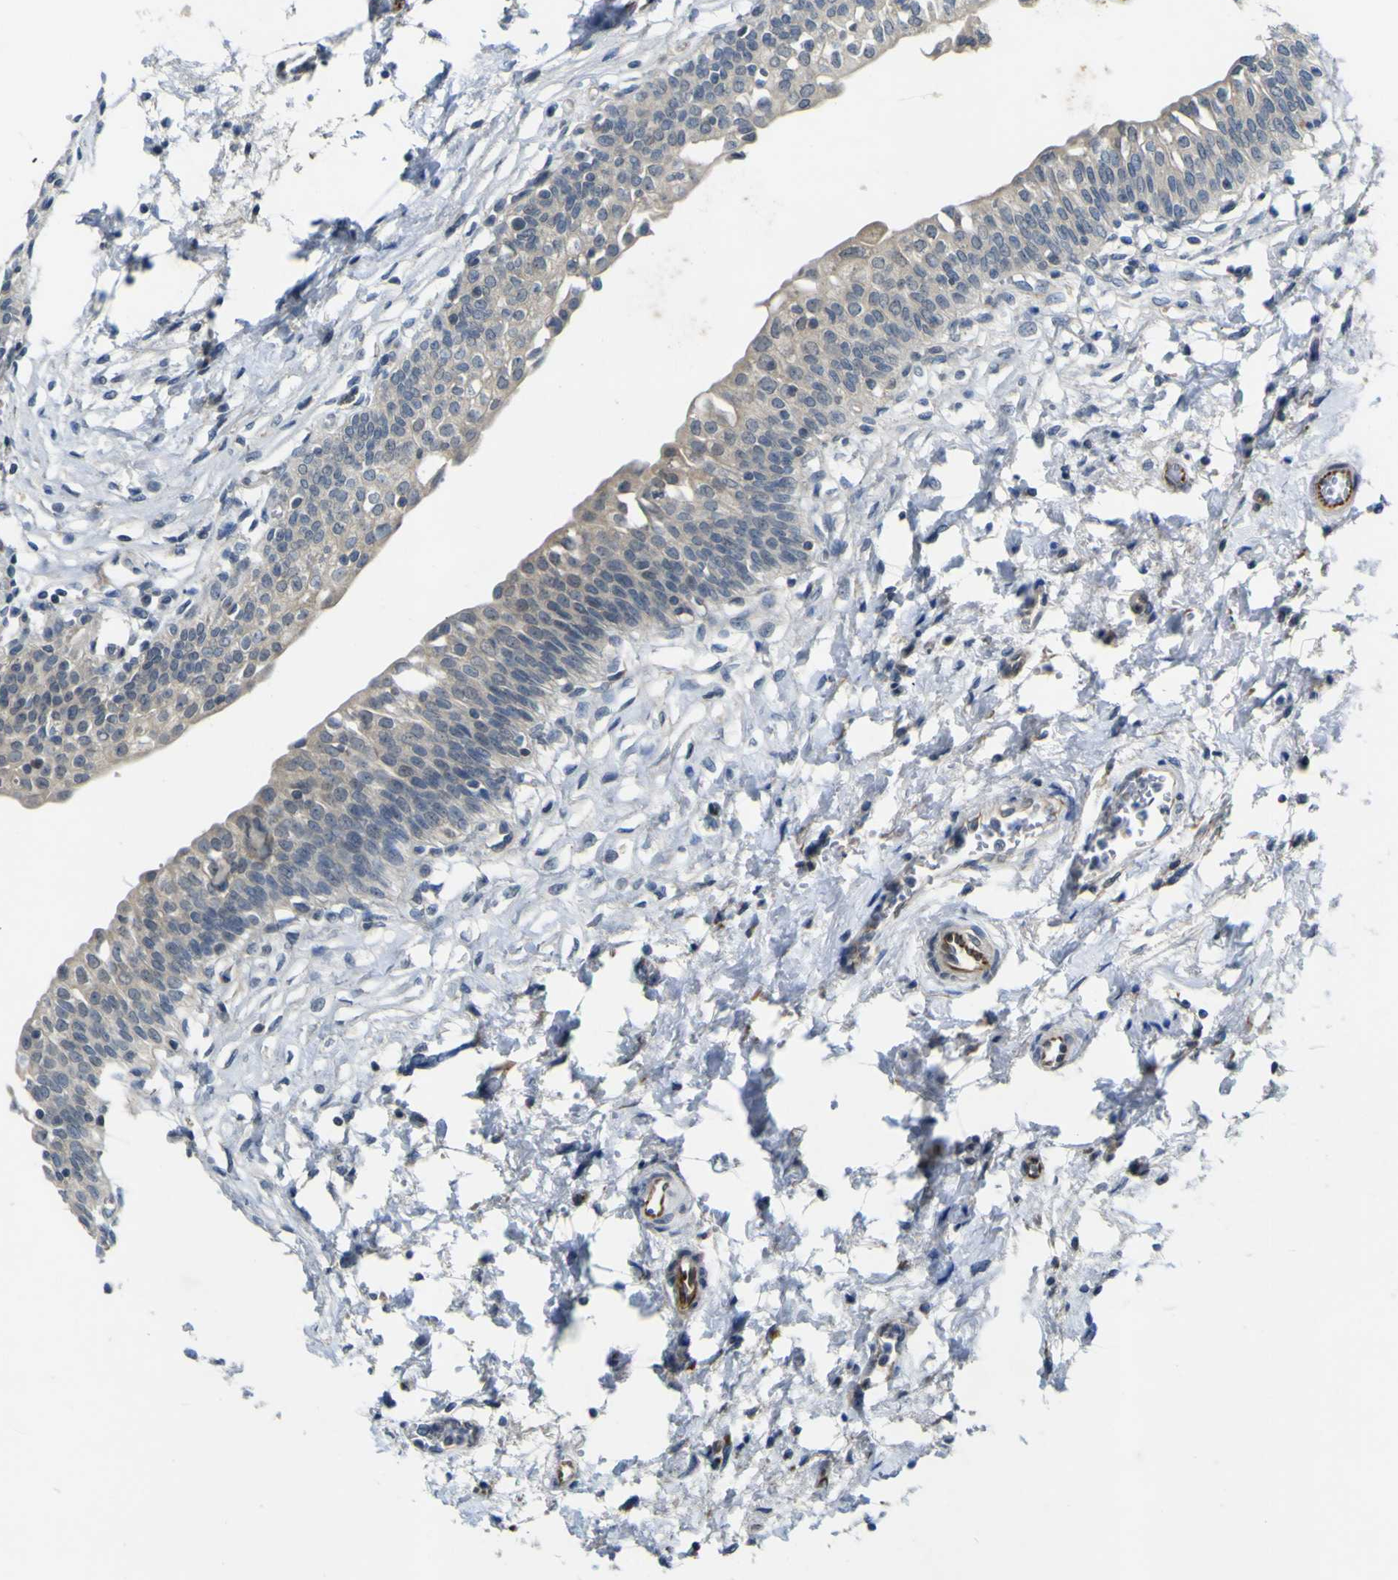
{"staining": {"intensity": "weak", "quantity": ">75%", "location": "cytoplasmic/membranous"}, "tissue": "urinary bladder", "cell_type": "Urothelial cells", "image_type": "normal", "snomed": [{"axis": "morphology", "description": "Normal tissue, NOS"}, {"axis": "topography", "description": "Urinary bladder"}], "caption": "Protein analysis of normal urinary bladder exhibits weak cytoplasmic/membranous positivity in approximately >75% of urothelial cells.", "gene": "LDLR", "patient": {"sex": "male", "age": 55}}